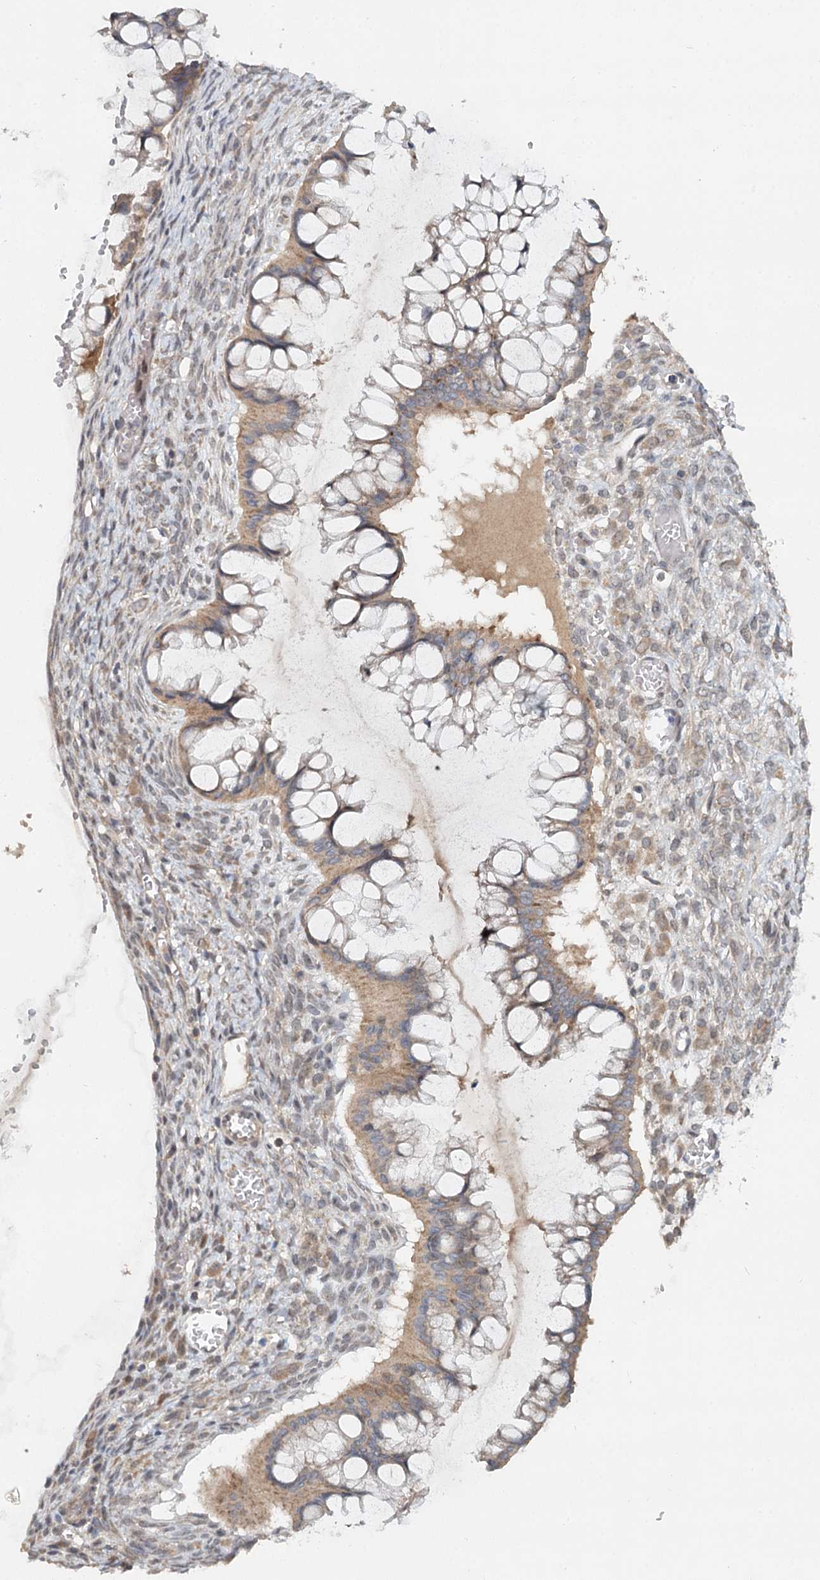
{"staining": {"intensity": "weak", "quantity": ">75%", "location": "cytoplasmic/membranous"}, "tissue": "ovarian cancer", "cell_type": "Tumor cells", "image_type": "cancer", "snomed": [{"axis": "morphology", "description": "Cystadenocarcinoma, mucinous, NOS"}, {"axis": "topography", "description": "Ovary"}], "caption": "Mucinous cystadenocarcinoma (ovarian) stained with IHC shows weak cytoplasmic/membranous staining in about >75% of tumor cells. (Brightfield microscopy of DAB IHC at high magnification).", "gene": "AP3B1", "patient": {"sex": "female", "age": 73}}